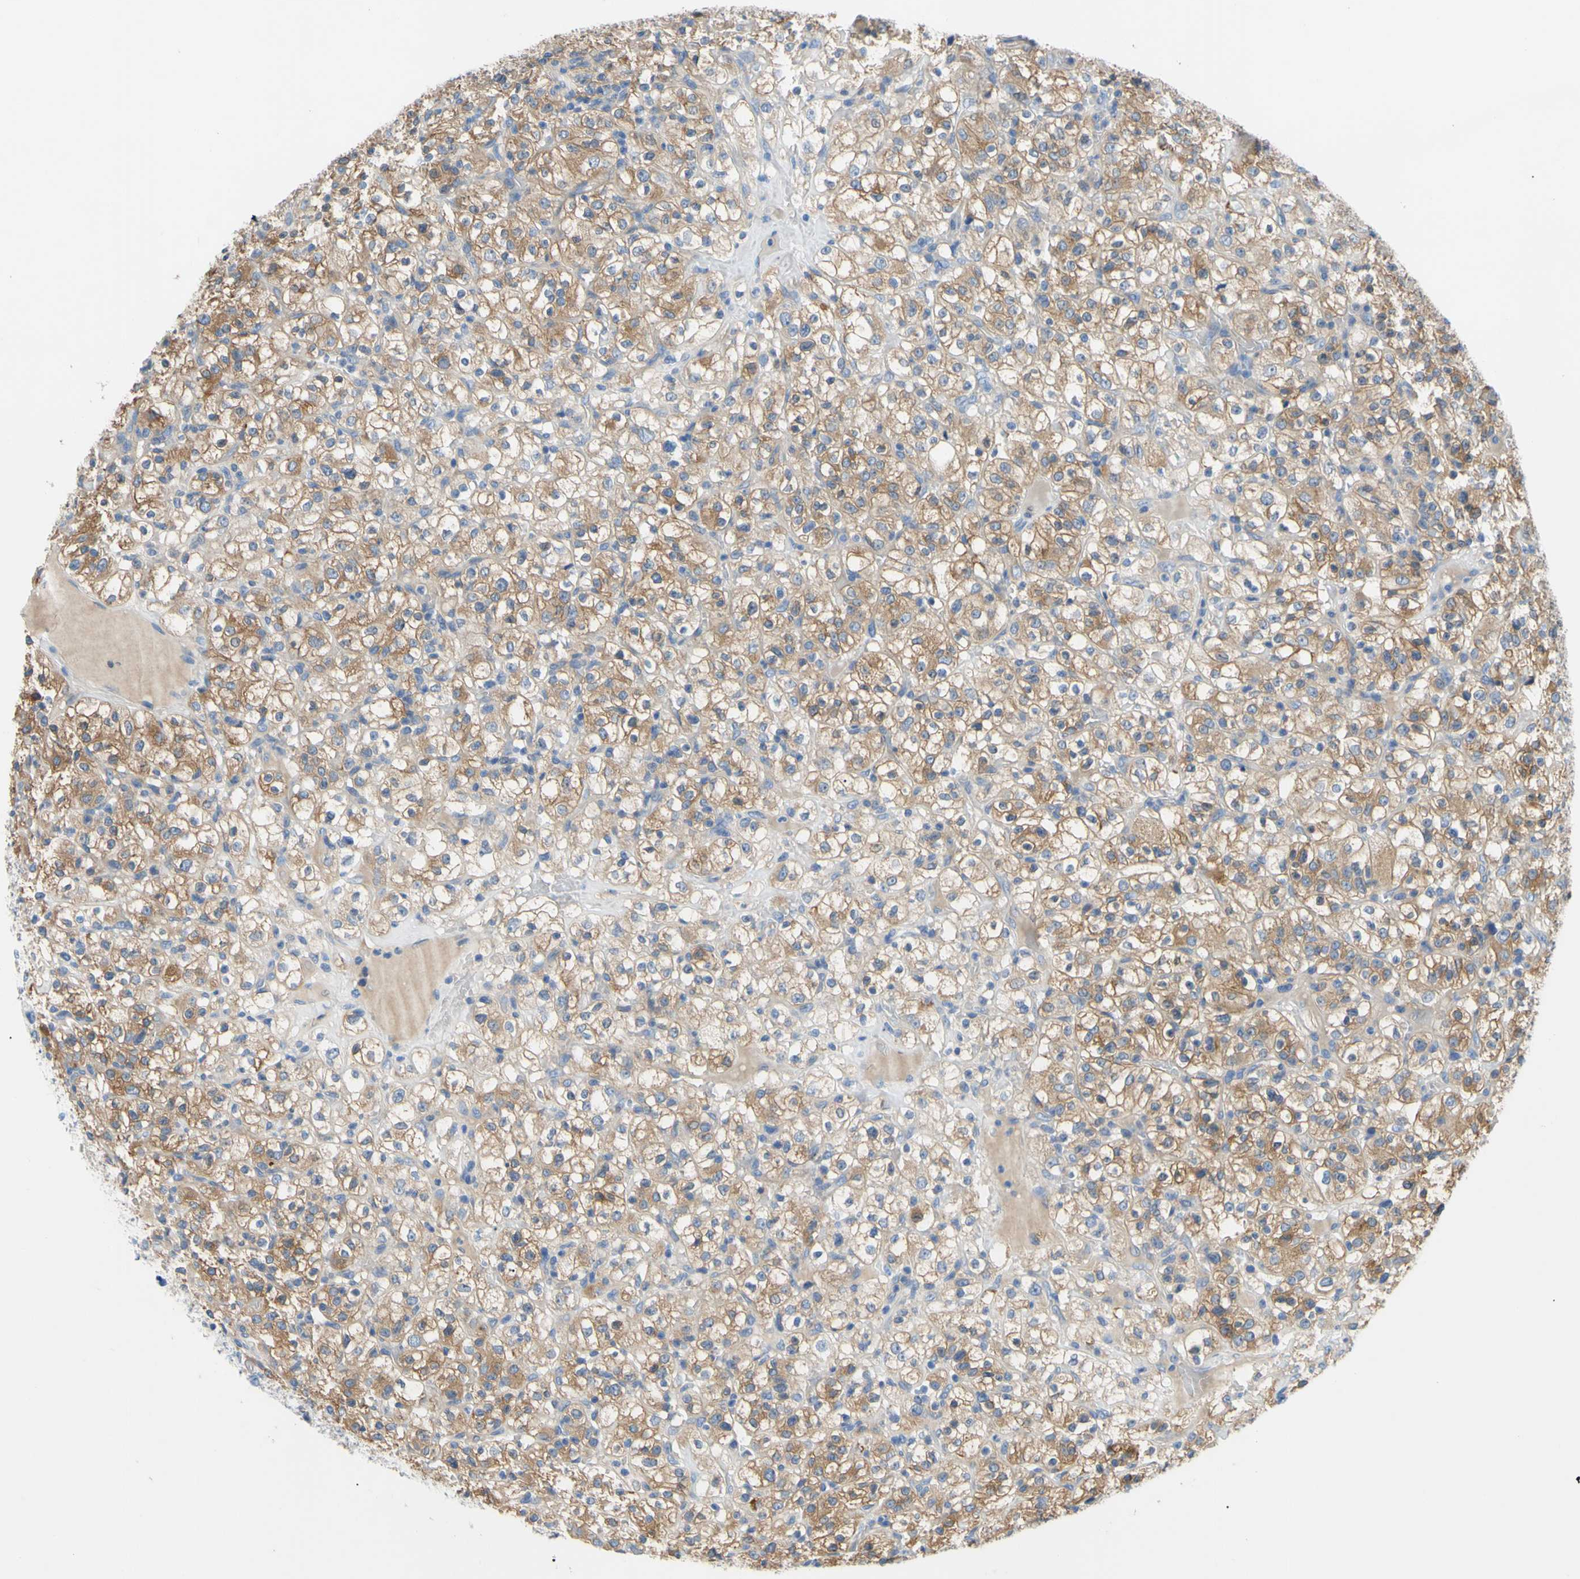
{"staining": {"intensity": "moderate", "quantity": ">75%", "location": "cytoplasmic/membranous"}, "tissue": "renal cancer", "cell_type": "Tumor cells", "image_type": "cancer", "snomed": [{"axis": "morphology", "description": "Normal tissue, NOS"}, {"axis": "morphology", "description": "Adenocarcinoma, NOS"}, {"axis": "topography", "description": "Kidney"}], "caption": "DAB (3,3'-diaminobenzidine) immunohistochemical staining of adenocarcinoma (renal) displays moderate cytoplasmic/membranous protein expression in about >75% of tumor cells.", "gene": "TMEM59L", "patient": {"sex": "female", "age": 72}}